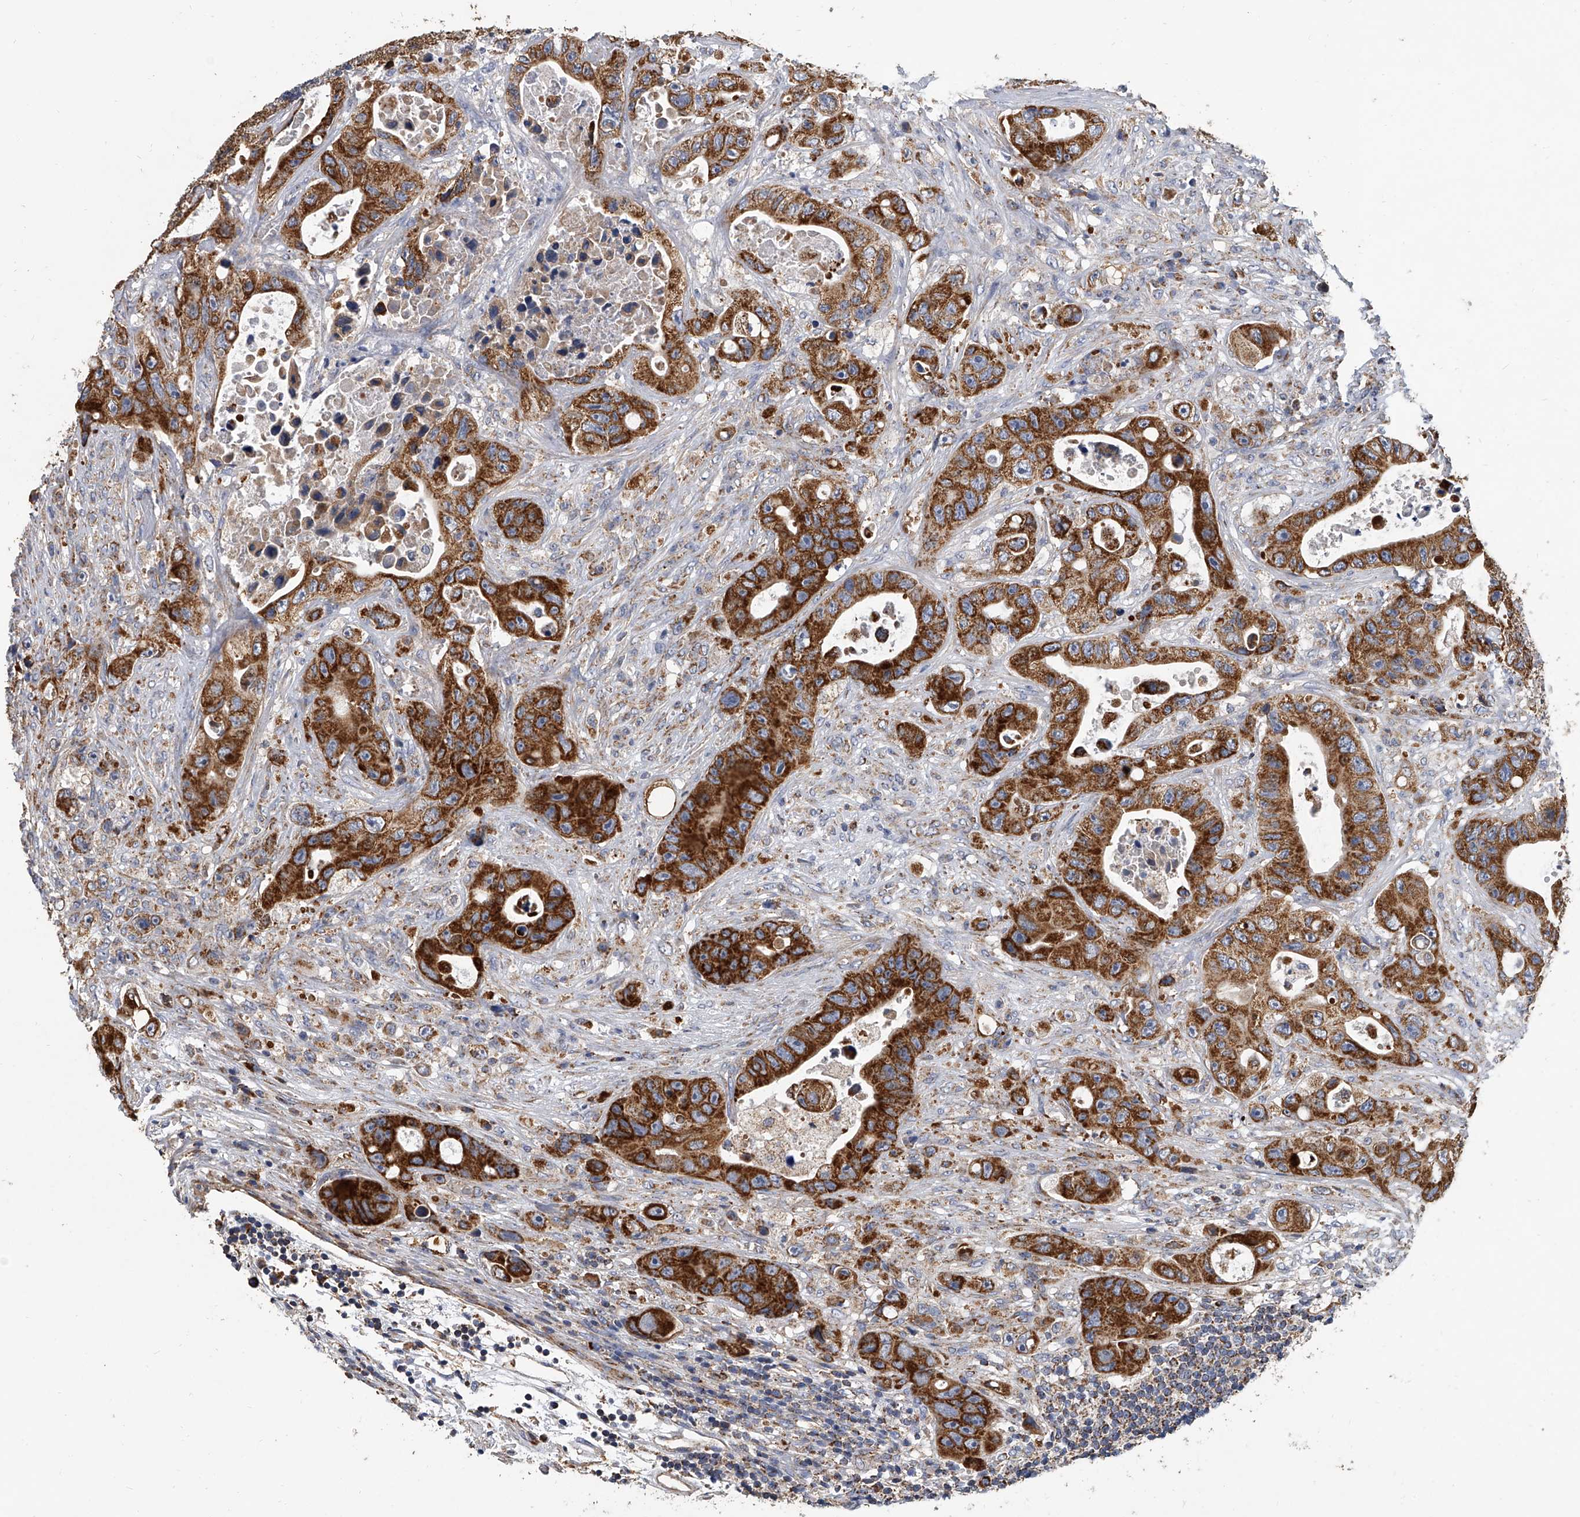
{"staining": {"intensity": "strong", "quantity": ">75%", "location": "cytoplasmic/membranous"}, "tissue": "colorectal cancer", "cell_type": "Tumor cells", "image_type": "cancer", "snomed": [{"axis": "morphology", "description": "Adenocarcinoma, NOS"}, {"axis": "topography", "description": "Colon"}], "caption": "Immunohistochemistry (DAB (3,3'-diaminobenzidine)) staining of colorectal cancer (adenocarcinoma) displays strong cytoplasmic/membranous protein positivity in approximately >75% of tumor cells. (brown staining indicates protein expression, while blue staining denotes nuclei).", "gene": "MRPL28", "patient": {"sex": "female", "age": 46}}